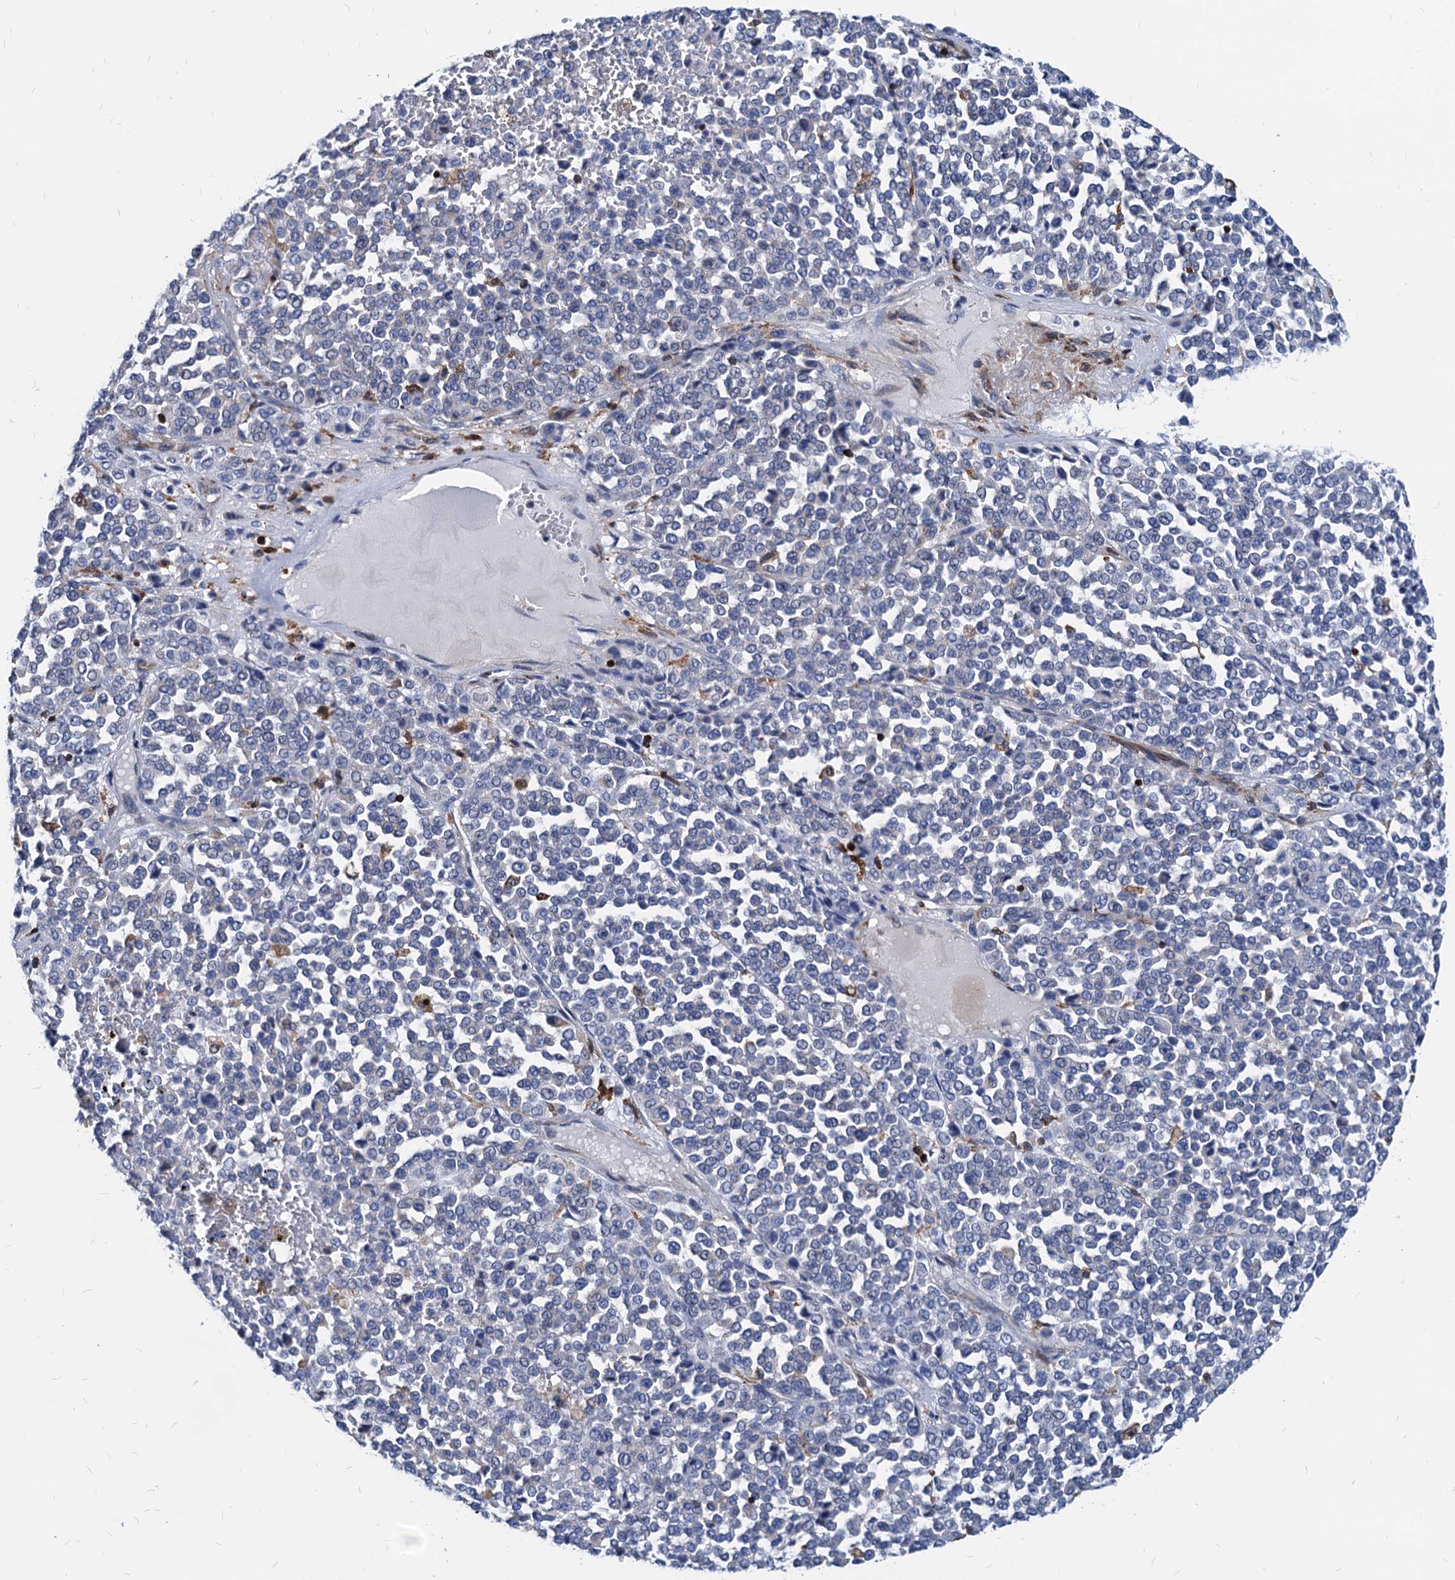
{"staining": {"intensity": "negative", "quantity": "none", "location": "none"}, "tissue": "melanoma", "cell_type": "Tumor cells", "image_type": "cancer", "snomed": [{"axis": "morphology", "description": "Malignant melanoma, Metastatic site"}, {"axis": "topography", "description": "Pancreas"}], "caption": "Immunohistochemistry of human malignant melanoma (metastatic site) reveals no staining in tumor cells.", "gene": "LCP2", "patient": {"sex": "female", "age": 30}}